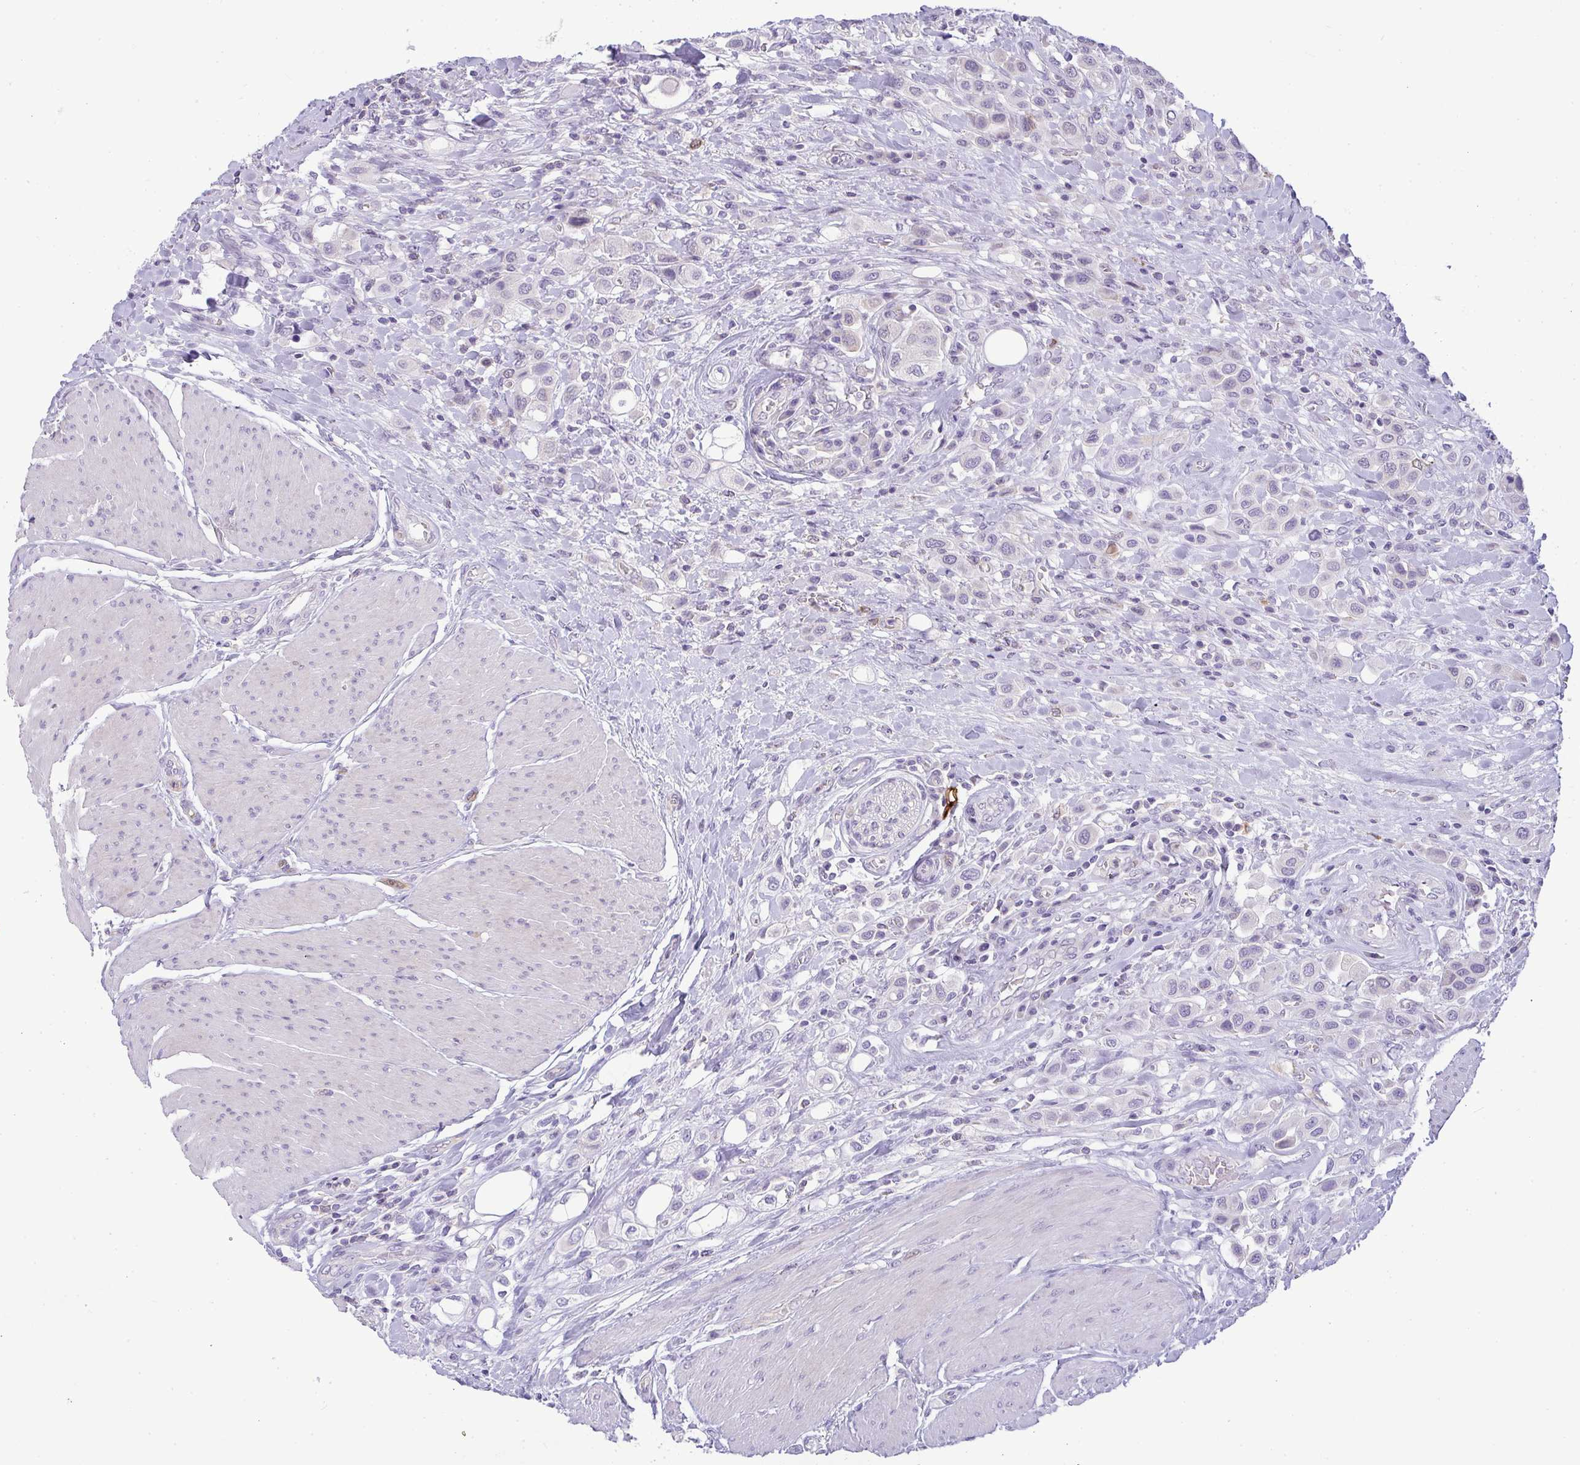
{"staining": {"intensity": "negative", "quantity": "none", "location": "none"}, "tissue": "urothelial cancer", "cell_type": "Tumor cells", "image_type": "cancer", "snomed": [{"axis": "morphology", "description": "Urothelial carcinoma, High grade"}, {"axis": "topography", "description": "Urinary bladder"}], "caption": "Photomicrograph shows no significant protein positivity in tumor cells of urothelial carcinoma (high-grade).", "gene": "LIPE", "patient": {"sex": "male", "age": 50}}